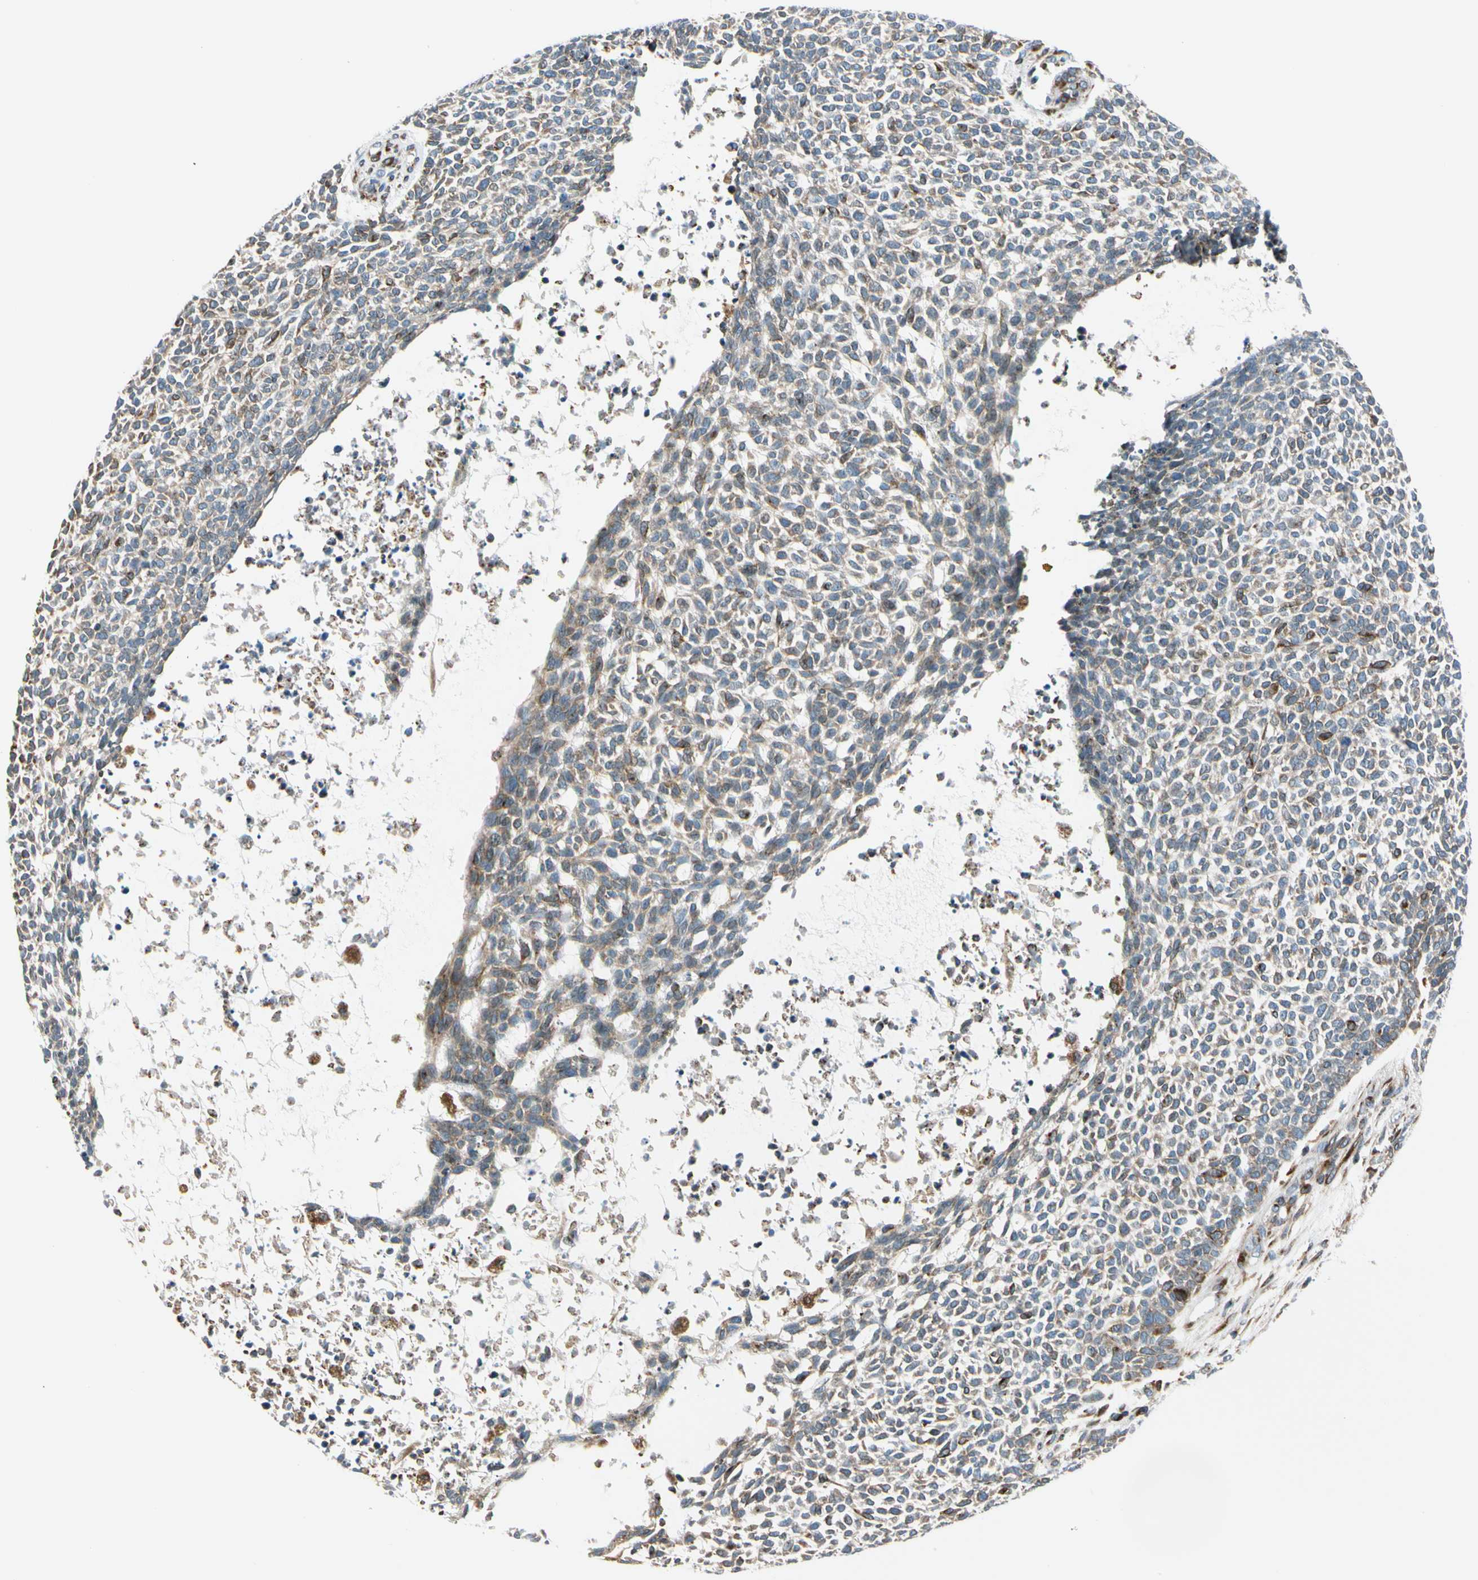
{"staining": {"intensity": "weak", "quantity": "25%-75%", "location": "cytoplasmic/membranous"}, "tissue": "skin cancer", "cell_type": "Tumor cells", "image_type": "cancer", "snomed": [{"axis": "morphology", "description": "Basal cell carcinoma"}, {"axis": "topography", "description": "Skin"}], "caption": "Immunohistochemical staining of basal cell carcinoma (skin) reveals low levels of weak cytoplasmic/membranous protein staining in approximately 25%-75% of tumor cells.", "gene": "NUCB1", "patient": {"sex": "female", "age": 84}}